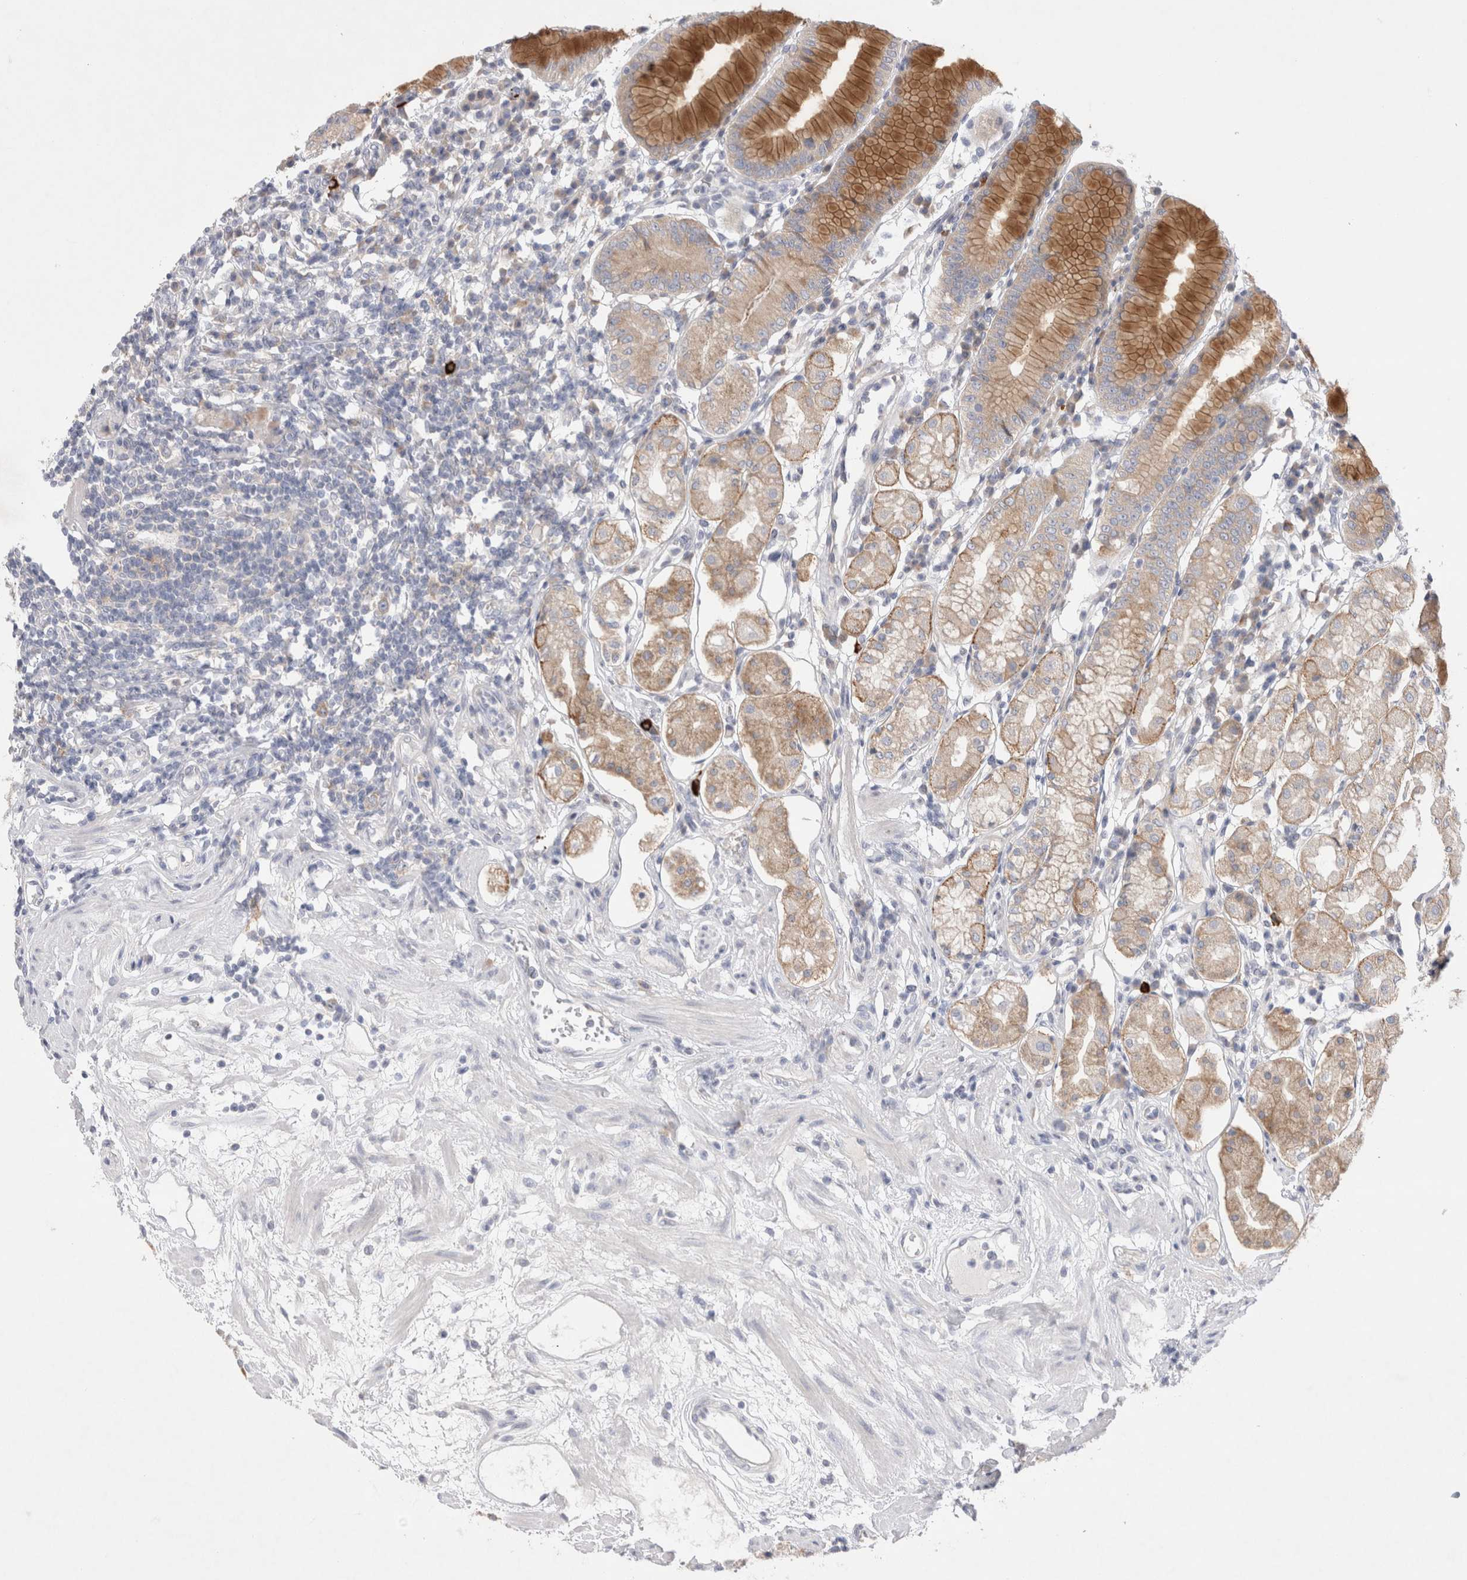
{"staining": {"intensity": "moderate", "quantity": ">75%", "location": "cytoplasmic/membranous"}, "tissue": "stomach", "cell_type": "Glandular cells", "image_type": "normal", "snomed": [{"axis": "morphology", "description": "Normal tissue, NOS"}, {"axis": "topography", "description": "Stomach"}, {"axis": "topography", "description": "Stomach, lower"}], "caption": "This is a photomicrograph of IHC staining of benign stomach, which shows moderate staining in the cytoplasmic/membranous of glandular cells.", "gene": "RBM12B", "patient": {"sex": "female", "age": 56}}